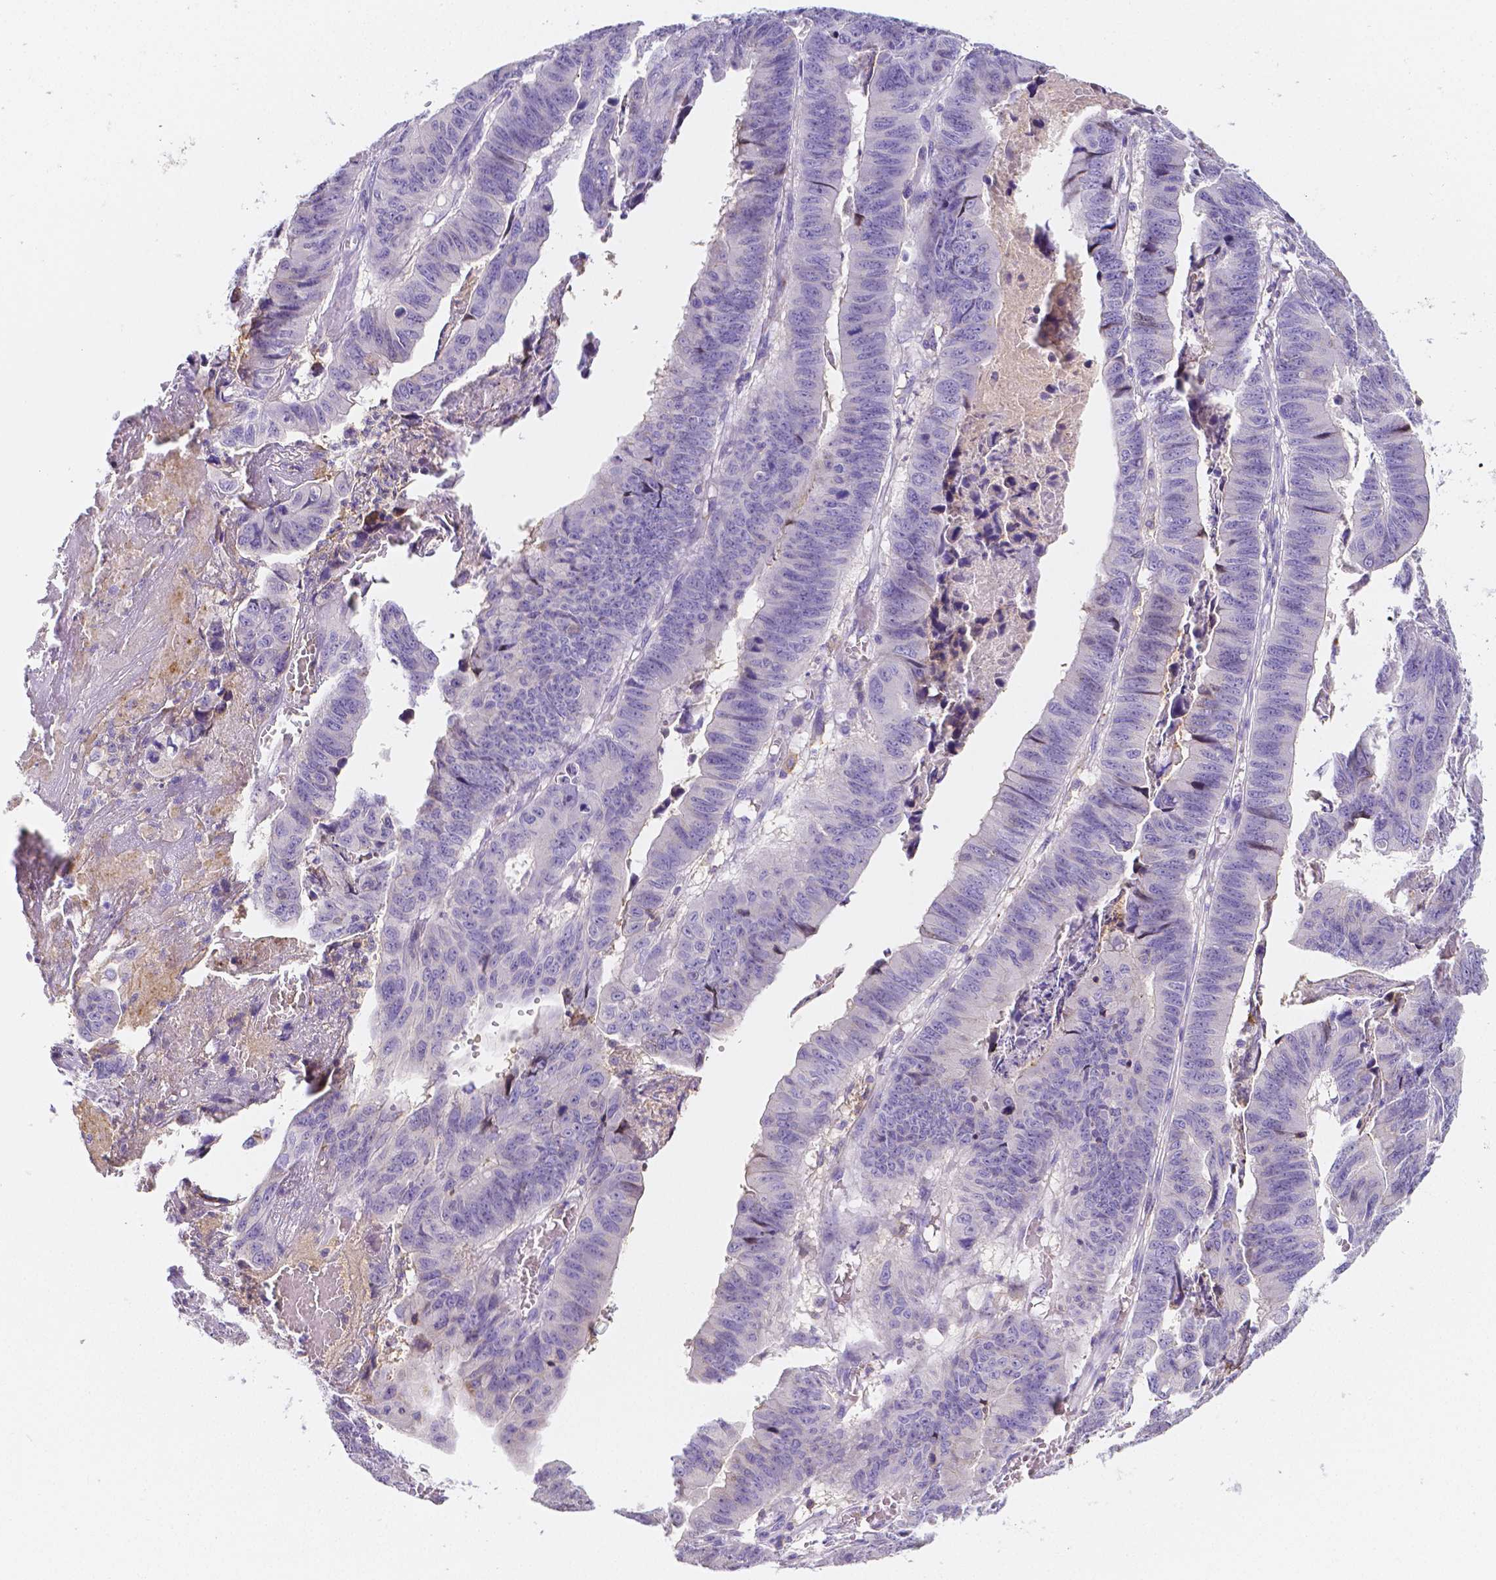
{"staining": {"intensity": "negative", "quantity": "none", "location": "none"}, "tissue": "stomach cancer", "cell_type": "Tumor cells", "image_type": "cancer", "snomed": [{"axis": "morphology", "description": "Adenocarcinoma, NOS"}, {"axis": "topography", "description": "Stomach, lower"}], "caption": "The histopathology image reveals no staining of tumor cells in adenocarcinoma (stomach). (IHC, brightfield microscopy, high magnification).", "gene": "GABRD", "patient": {"sex": "male", "age": 77}}